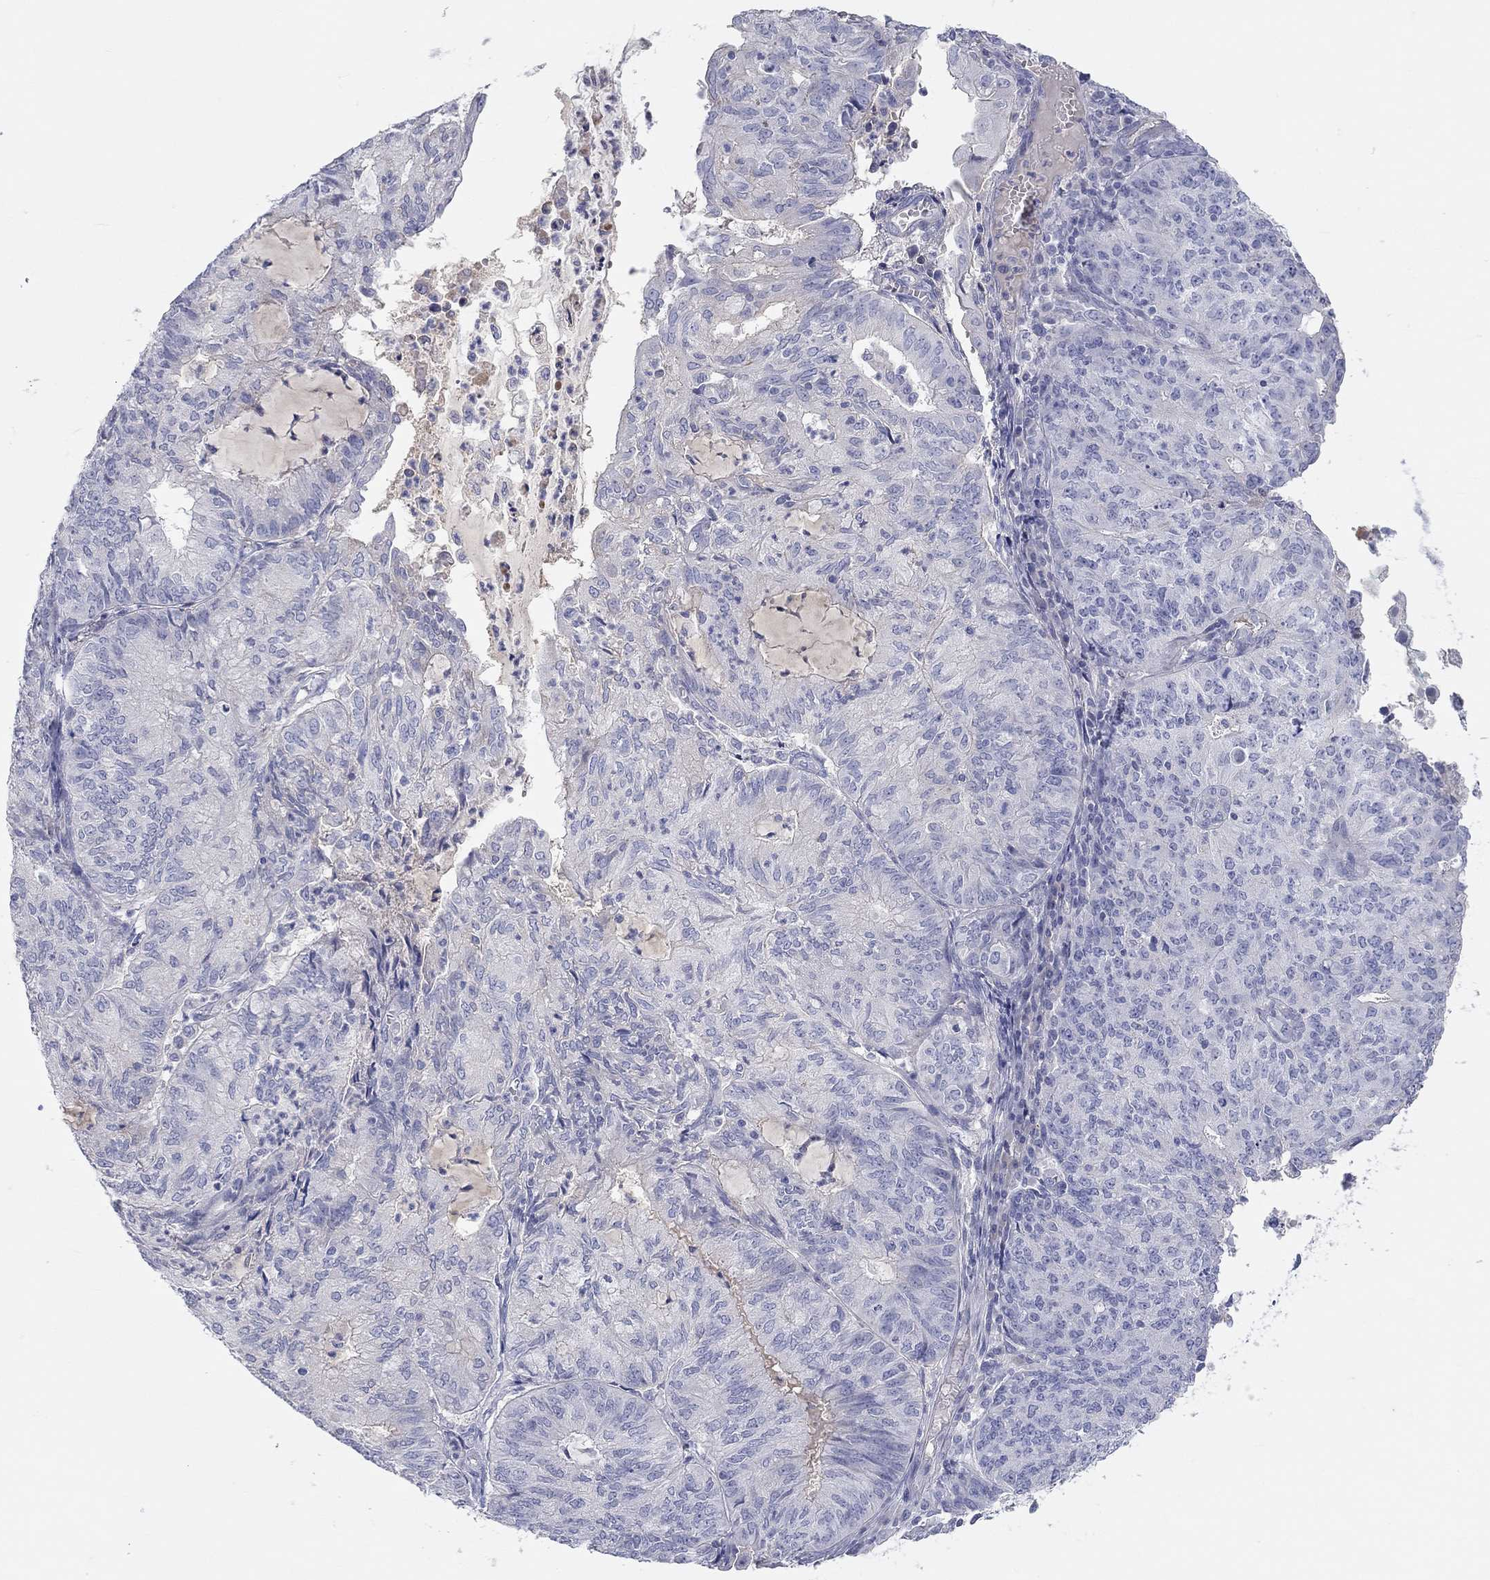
{"staining": {"intensity": "negative", "quantity": "none", "location": "none"}, "tissue": "endometrial cancer", "cell_type": "Tumor cells", "image_type": "cancer", "snomed": [{"axis": "morphology", "description": "Adenocarcinoma, NOS"}, {"axis": "topography", "description": "Endometrium"}], "caption": "Human endometrial adenocarcinoma stained for a protein using immunohistochemistry demonstrates no expression in tumor cells.", "gene": "ST7L", "patient": {"sex": "female", "age": 82}}